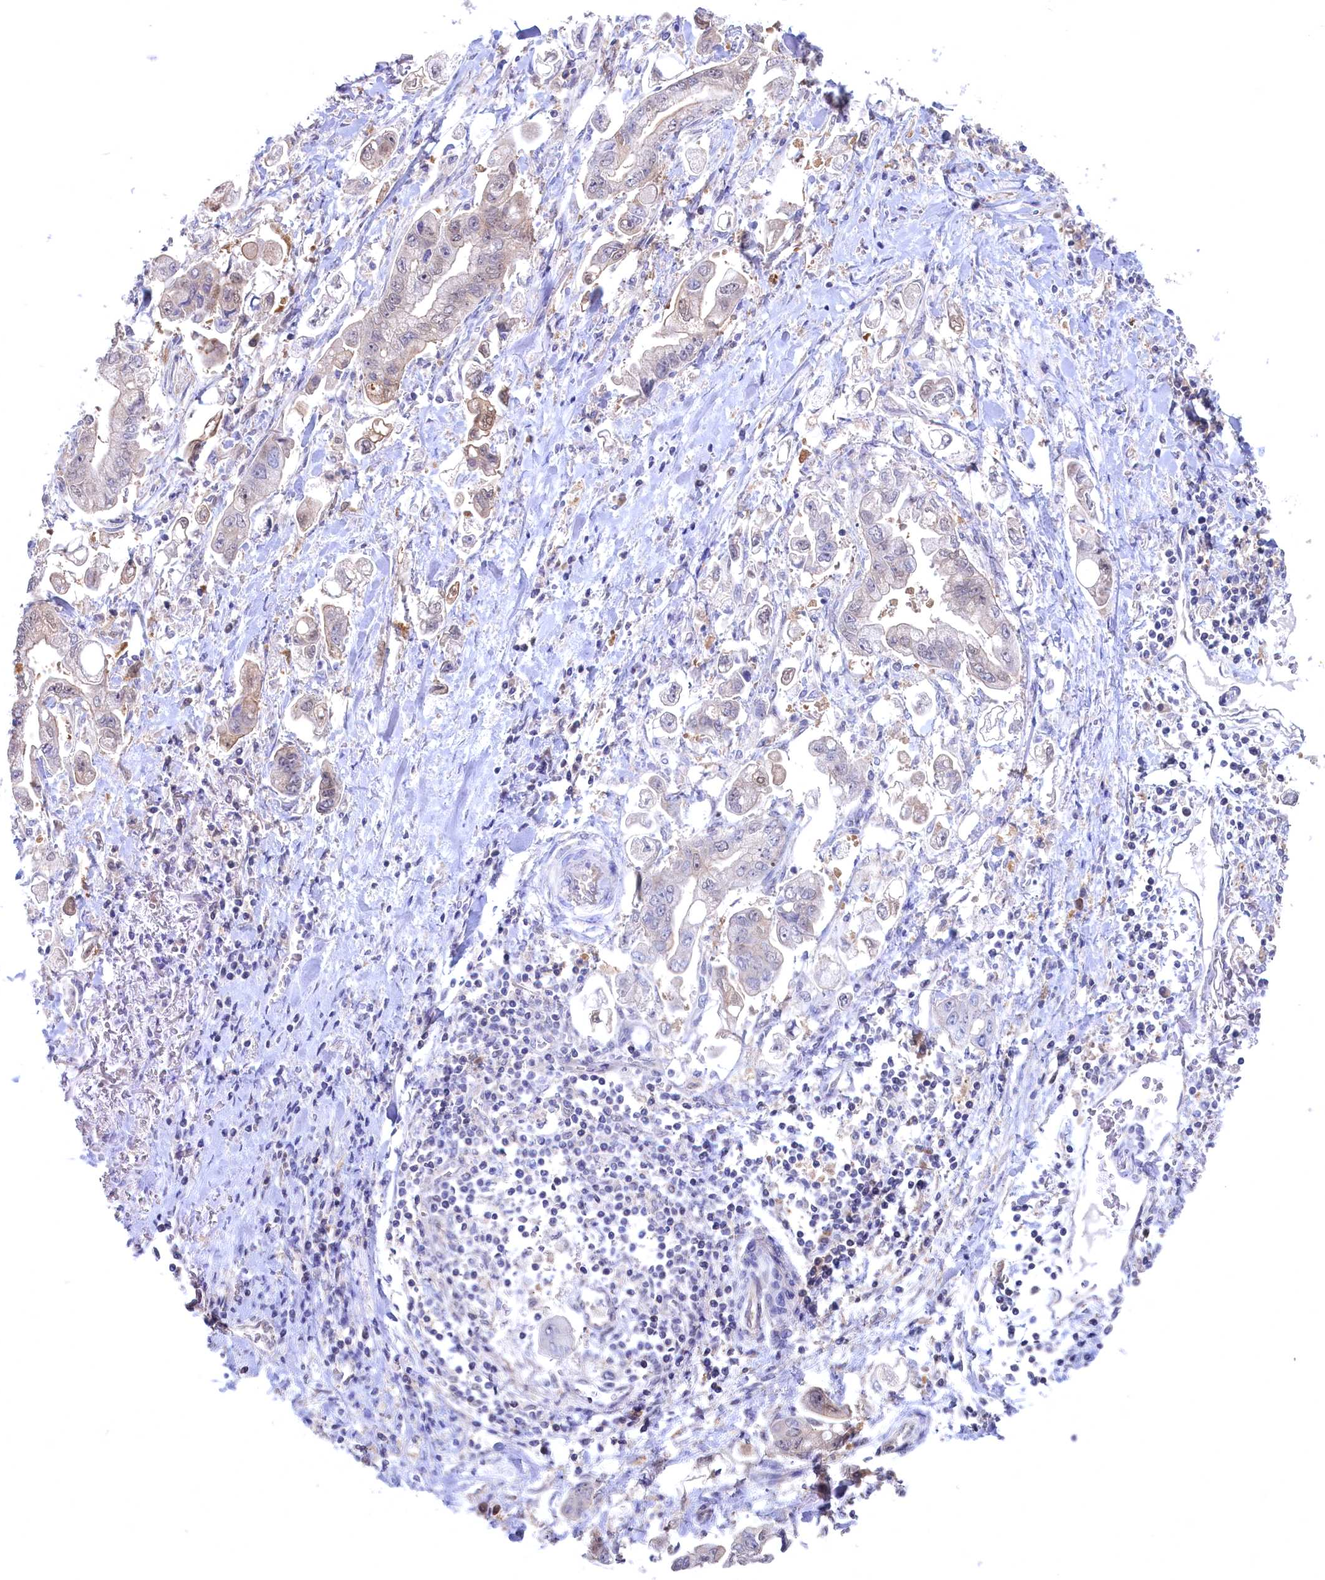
{"staining": {"intensity": "negative", "quantity": "none", "location": "none"}, "tissue": "stomach cancer", "cell_type": "Tumor cells", "image_type": "cancer", "snomed": [{"axis": "morphology", "description": "Adenocarcinoma, NOS"}, {"axis": "topography", "description": "Stomach"}], "caption": "Stomach adenocarcinoma was stained to show a protein in brown. There is no significant positivity in tumor cells.", "gene": "C11orf54", "patient": {"sex": "male", "age": 62}}